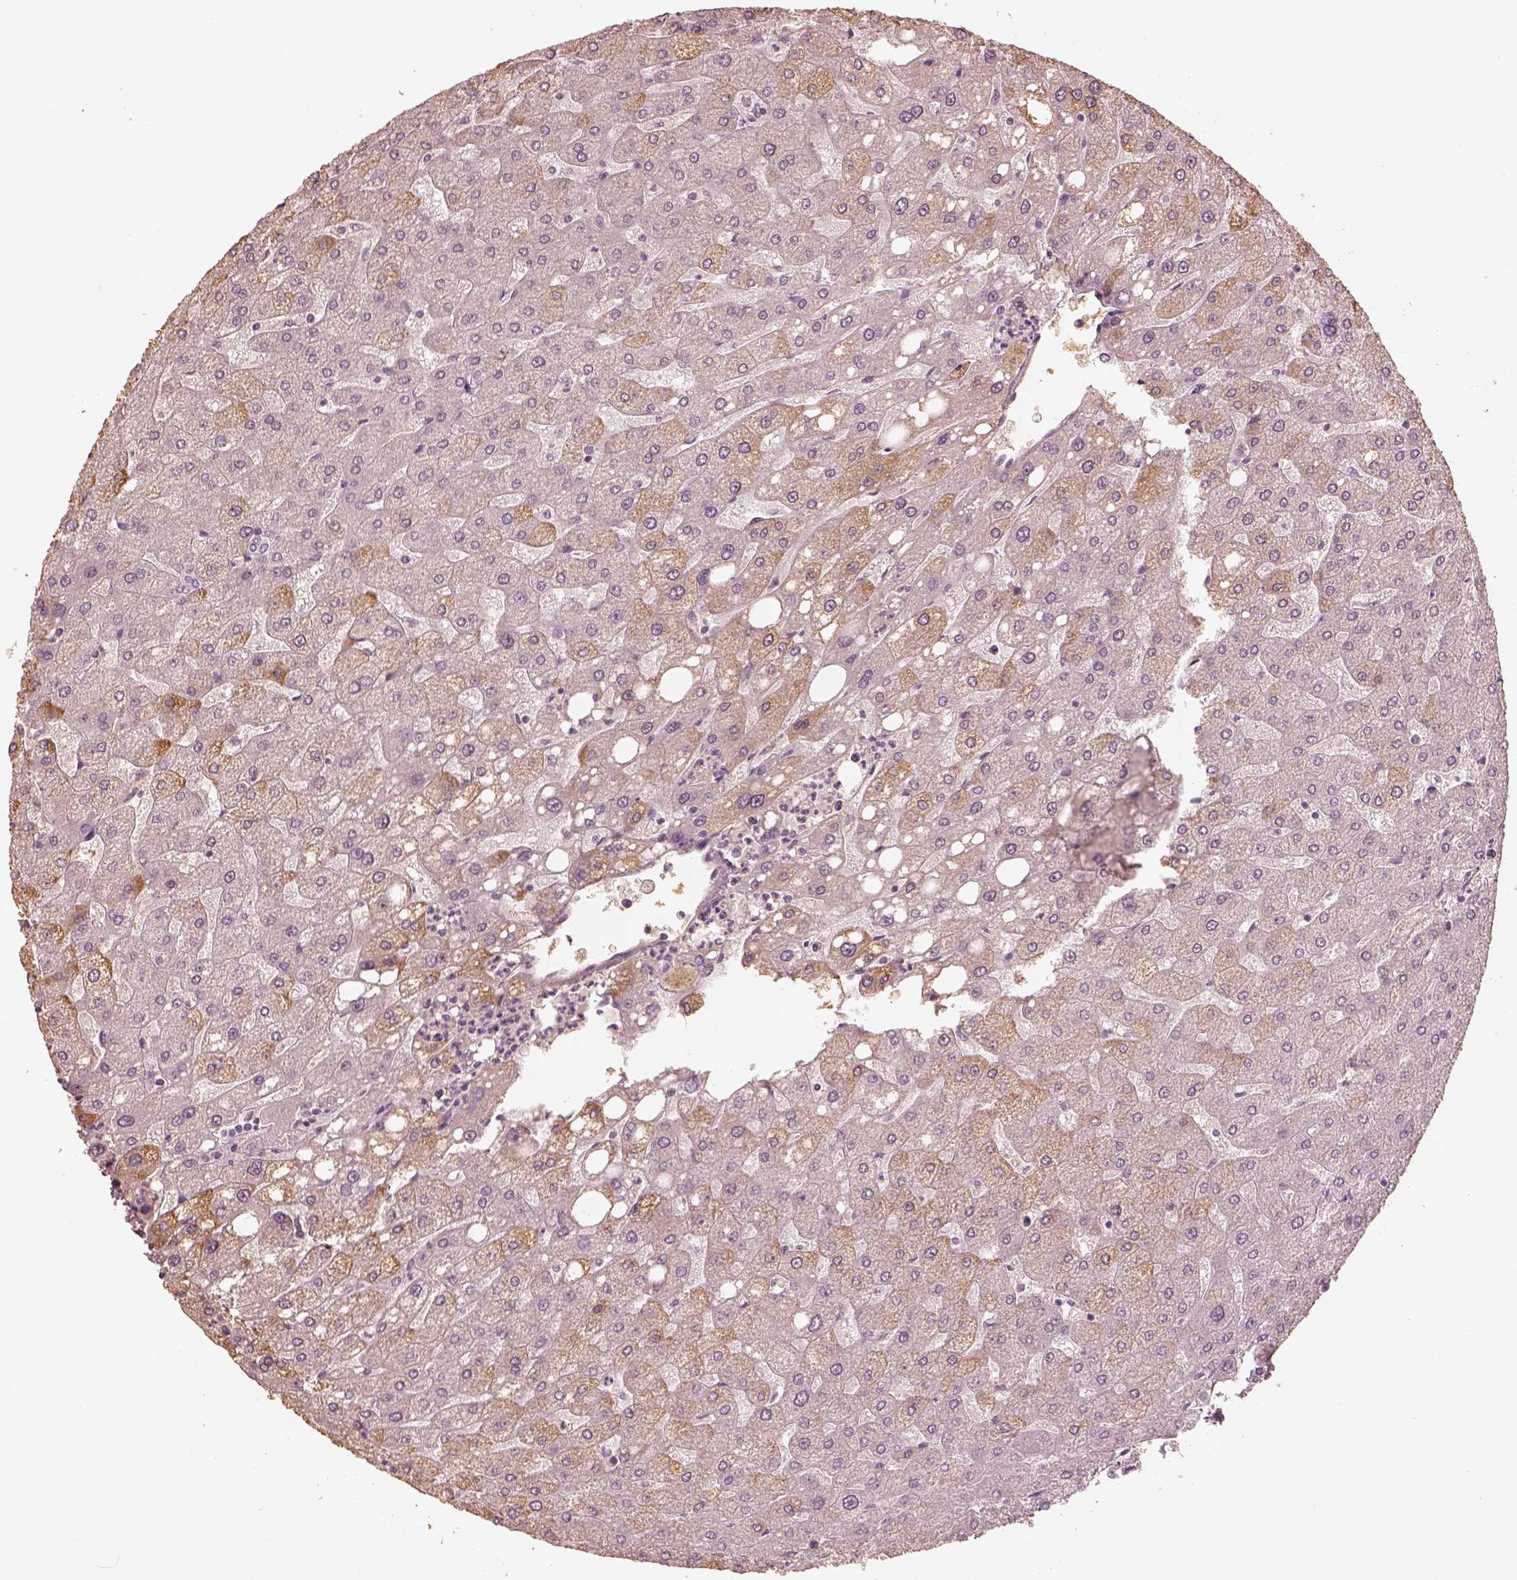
{"staining": {"intensity": "negative", "quantity": "none", "location": "none"}, "tissue": "liver", "cell_type": "Cholangiocytes", "image_type": "normal", "snomed": [{"axis": "morphology", "description": "Normal tissue, NOS"}, {"axis": "topography", "description": "Liver"}], "caption": "This is an immunohistochemistry micrograph of unremarkable human liver. There is no staining in cholangiocytes.", "gene": "MADCAM1", "patient": {"sex": "male", "age": 67}}